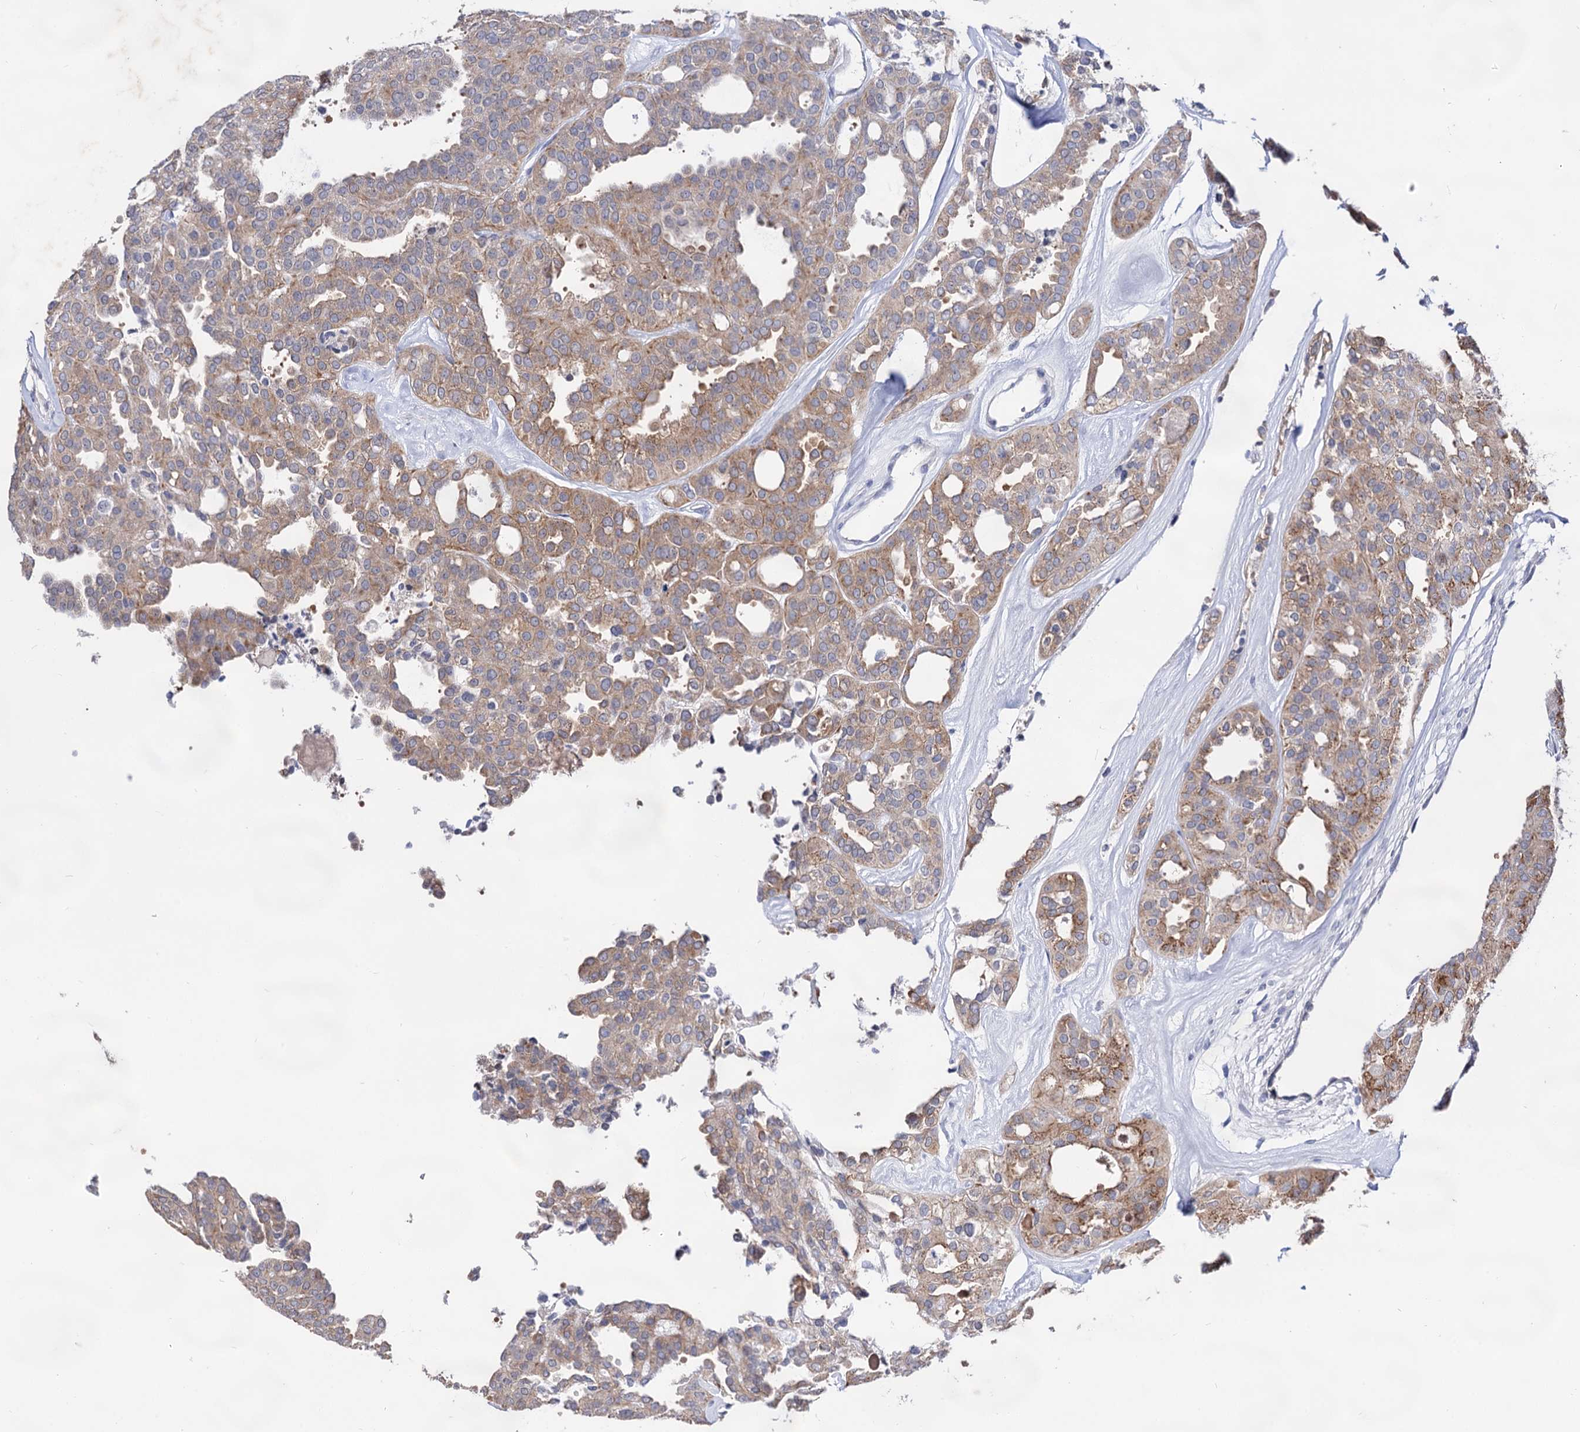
{"staining": {"intensity": "weak", "quantity": "25%-75%", "location": "cytoplasmic/membranous"}, "tissue": "thyroid cancer", "cell_type": "Tumor cells", "image_type": "cancer", "snomed": [{"axis": "morphology", "description": "Follicular adenoma carcinoma, NOS"}, {"axis": "topography", "description": "Thyroid gland"}], "caption": "Protein staining demonstrates weak cytoplasmic/membranous staining in approximately 25%-75% of tumor cells in thyroid cancer.", "gene": "ARFIP2", "patient": {"sex": "male", "age": 75}}